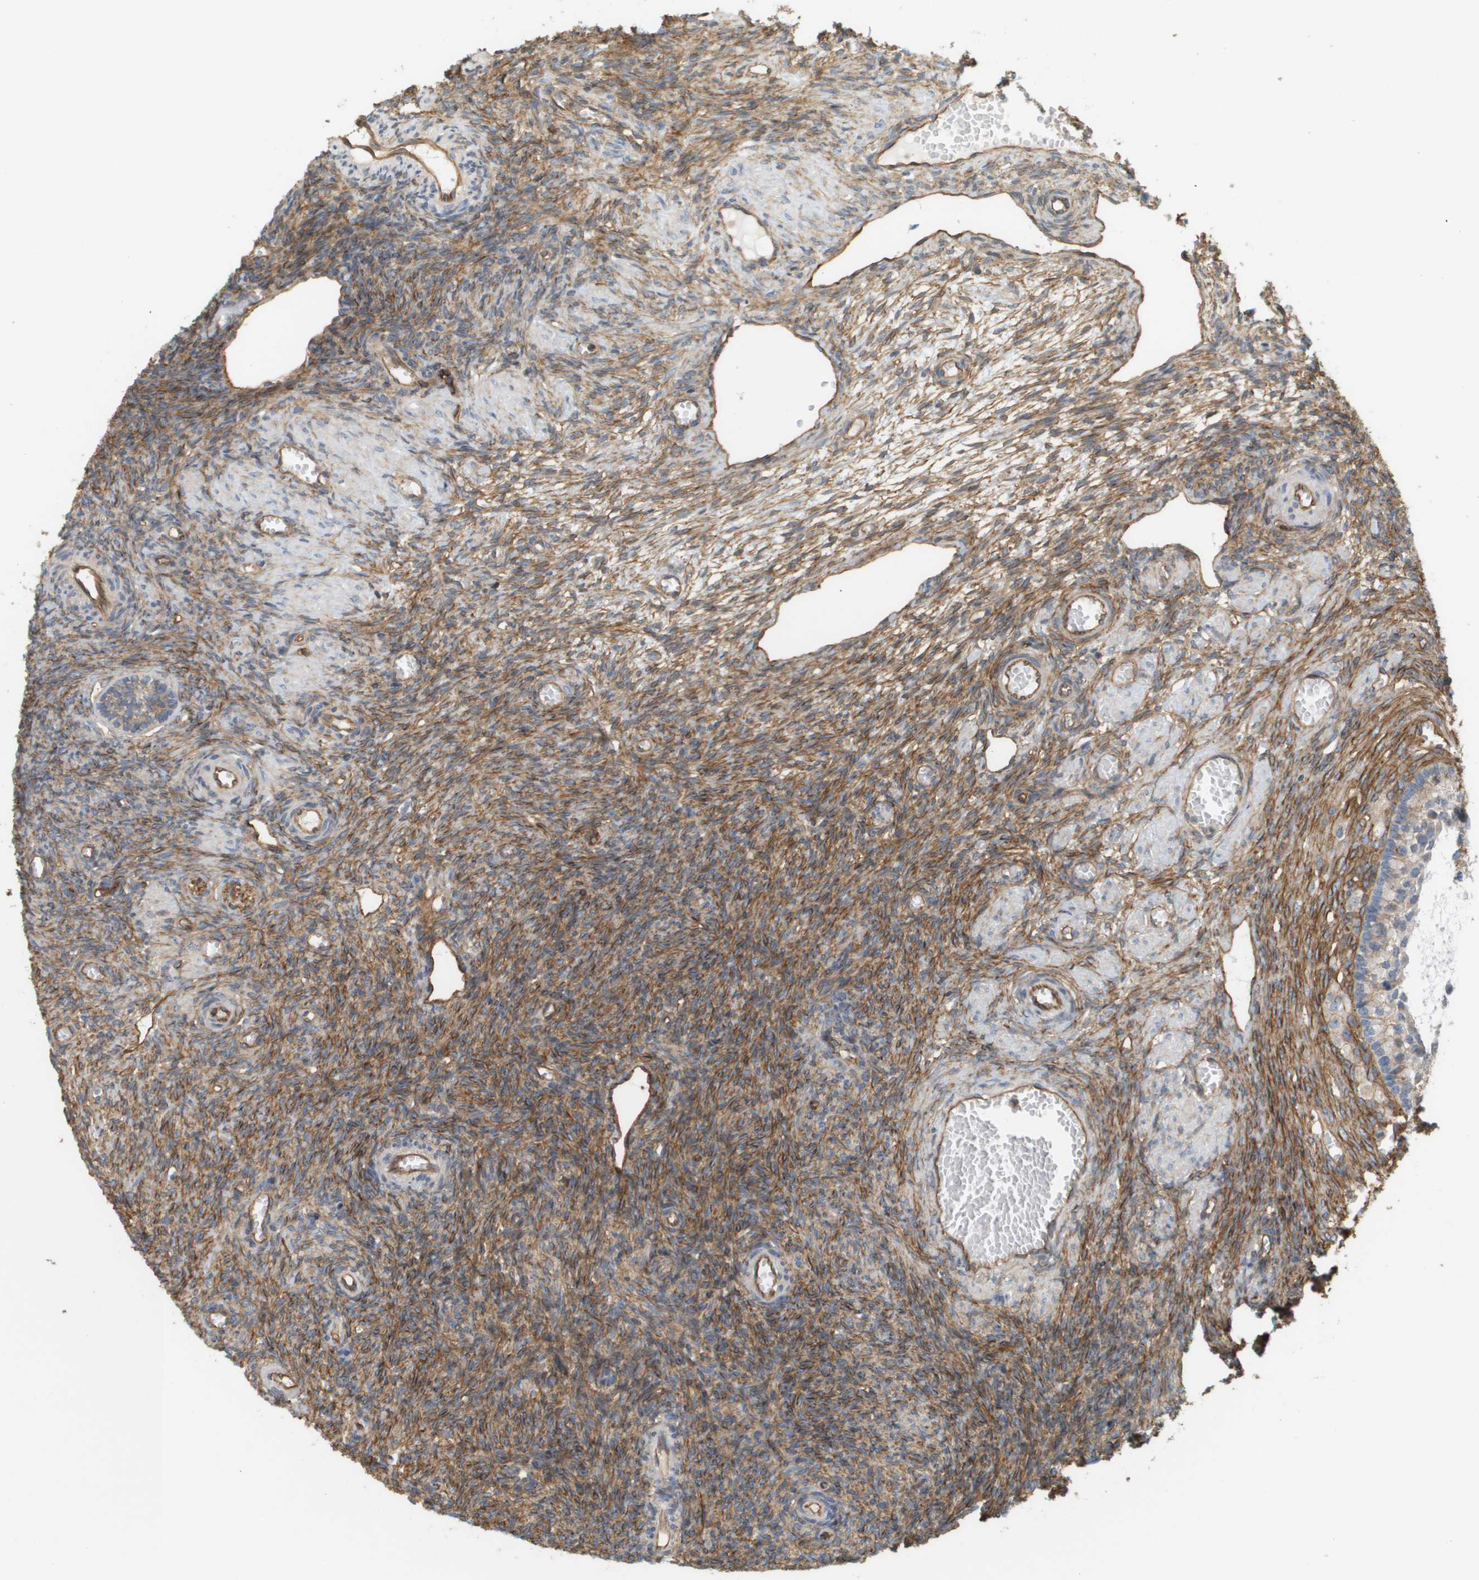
{"staining": {"intensity": "moderate", "quantity": ">75%", "location": "cytoplasmic/membranous"}, "tissue": "ovary", "cell_type": "Ovarian stroma cells", "image_type": "normal", "snomed": [{"axis": "morphology", "description": "Normal tissue, NOS"}, {"axis": "topography", "description": "Ovary"}], "caption": "Immunohistochemistry (DAB (3,3'-diaminobenzidine)) staining of normal ovary shows moderate cytoplasmic/membranous protein staining in about >75% of ovarian stroma cells. (IHC, brightfield microscopy, high magnification).", "gene": "SGMS2", "patient": {"sex": "female", "age": 27}}